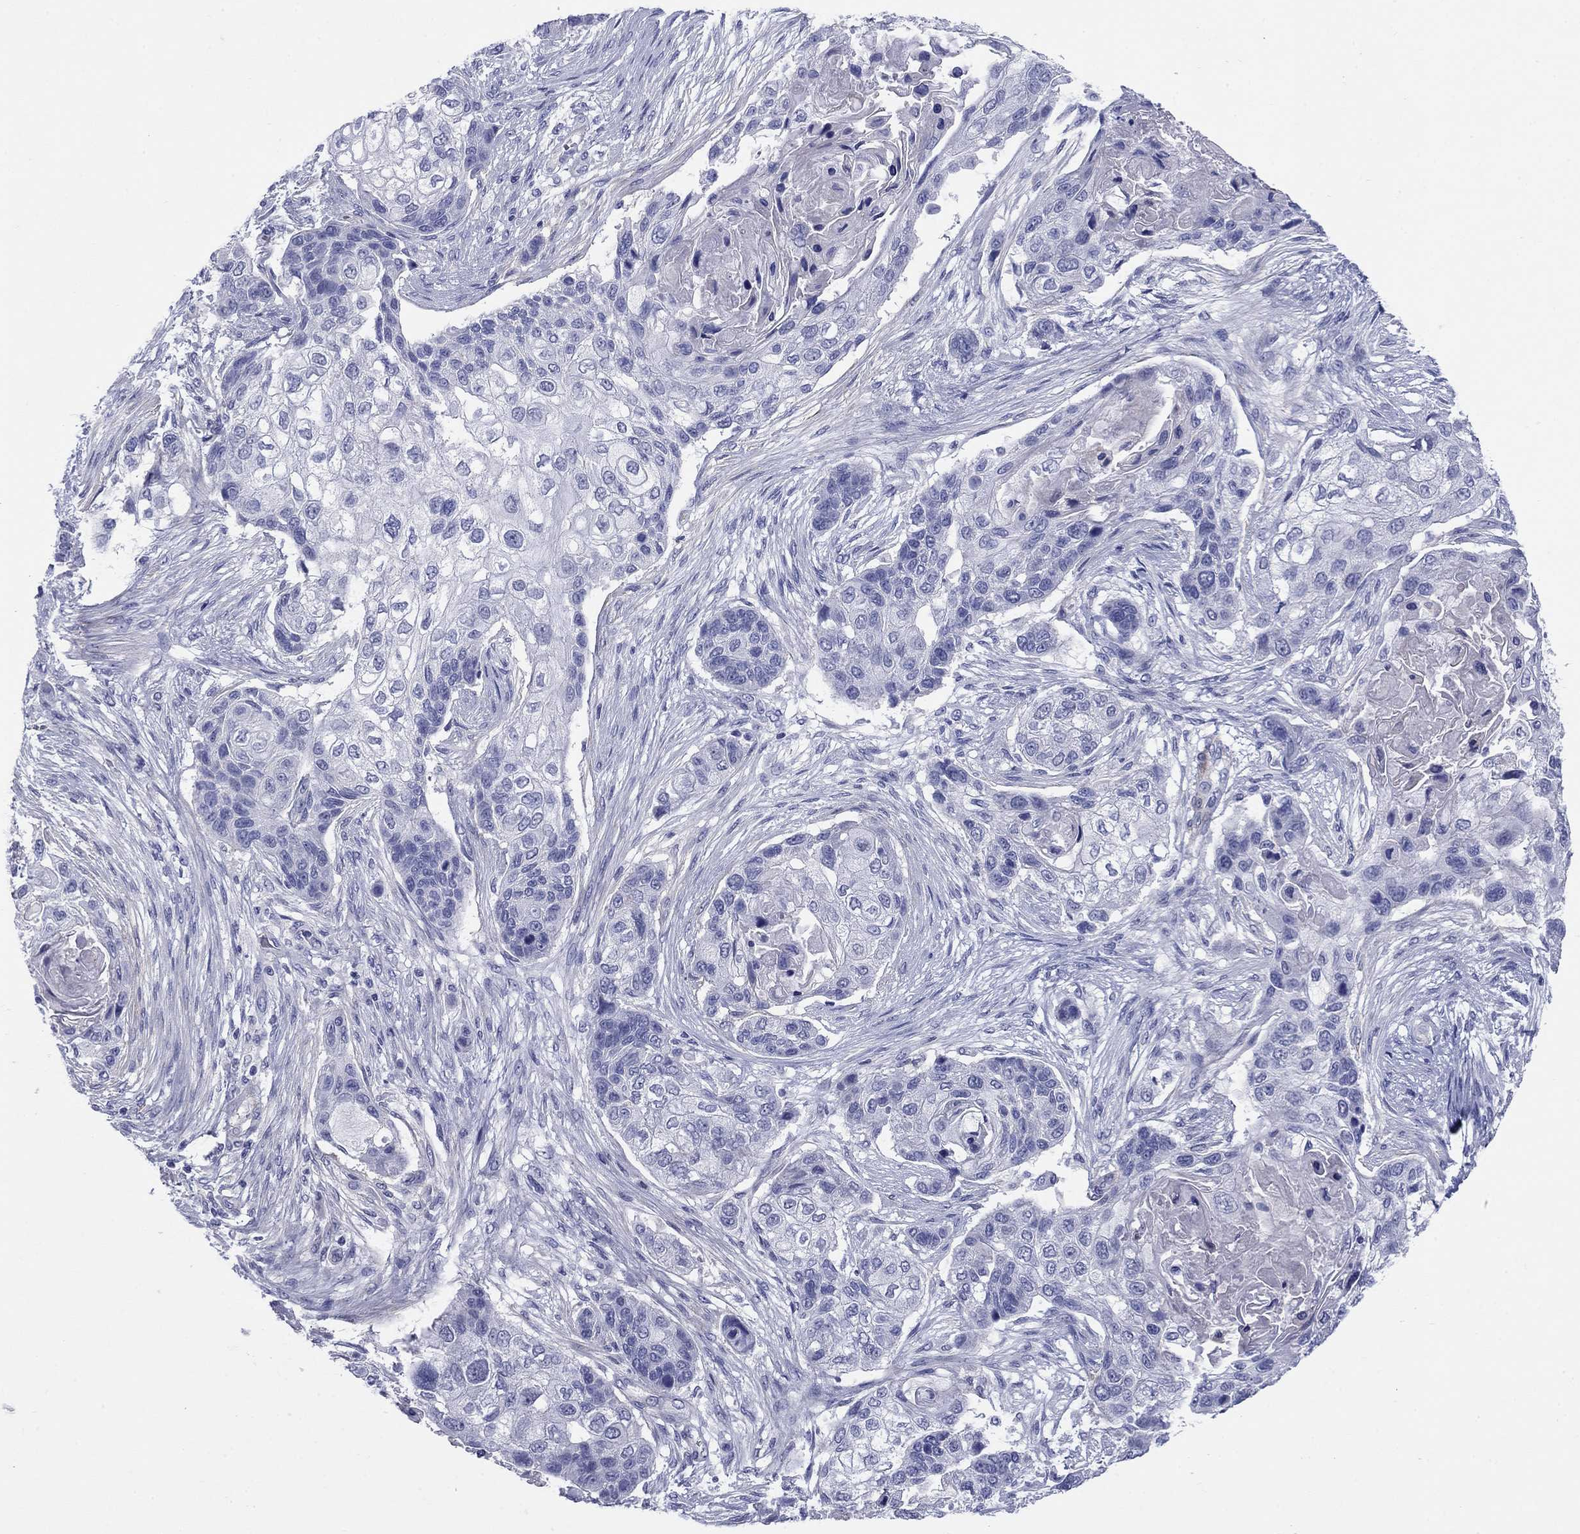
{"staining": {"intensity": "negative", "quantity": "none", "location": "none"}, "tissue": "lung cancer", "cell_type": "Tumor cells", "image_type": "cancer", "snomed": [{"axis": "morphology", "description": "Squamous cell carcinoma, NOS"}, {"axis": "topography", "description": "Lung"}], "caption": "Squamous cell carcinoma (lung) stained for a protein using IHC shows no expression tumor cells.", "gene": "PRKCG", "patient": {"sex": "male", "age": 69}}